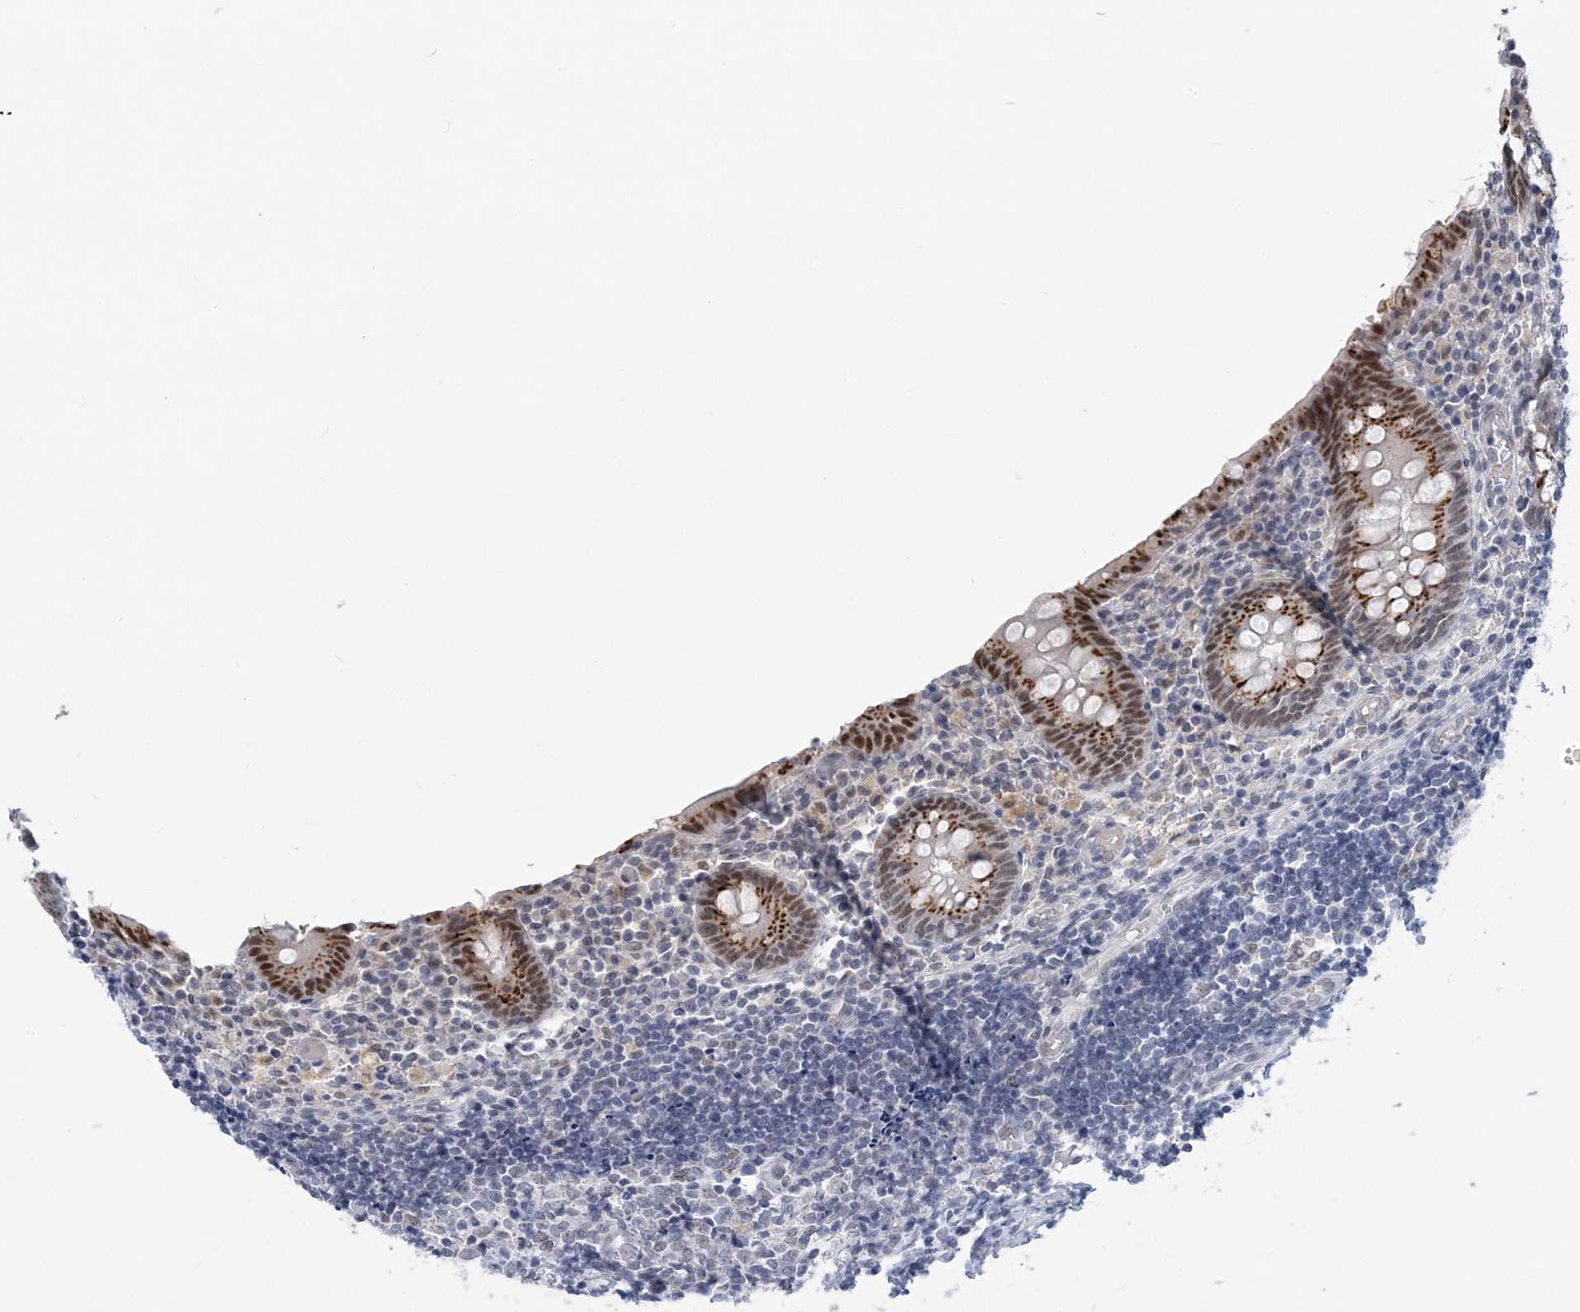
{"staining": {"intensity": "moderate", "quantity": ">75%", "location": "cytoplasmic/membranous,nuclear"}, "tissue": "appendix", "cell_type": "Glandular cells", "image_type": "normal", "snomed": [{"axis": "morphology", "description": "Normal tissue, NOS"}, {"axis": "topography", "description": "Appendix"}], "caption": "An immunohistochemistry photomicrograph of unremarkable tissue is shown. Protein staining in brown highlights moderate cytoplasmic/membranous,nuclear positivity in appendix within glandular cells.", "gene": "ZBTB7A", "patient": {"sex": "female", "age": 17}}